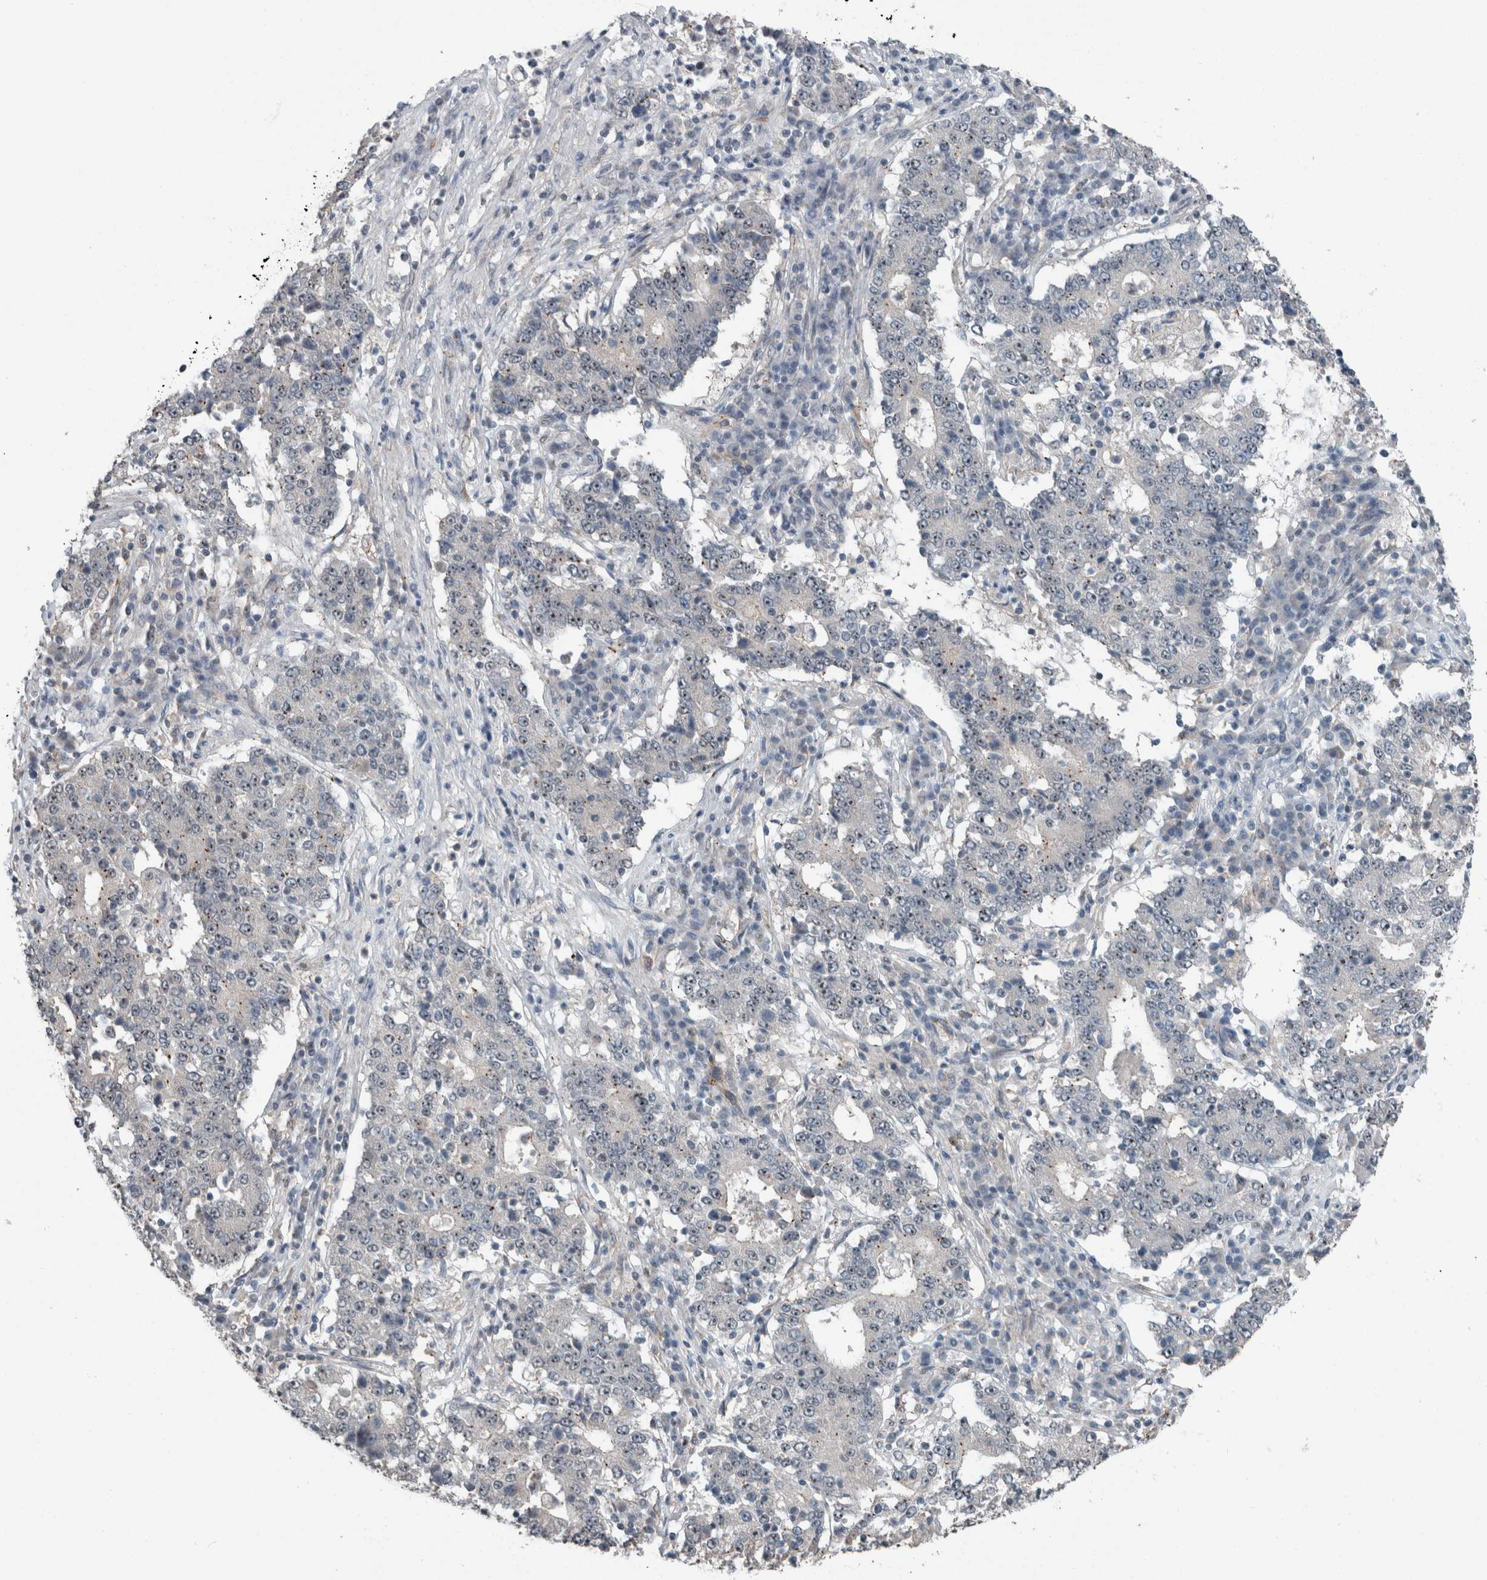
{"staining": {"intensity": "negative", "quantity": "none", "location": "none"}, "tissue": "stomach cancer", "cell_type": "Tumor cells", "image_type": "cancer", "snomed": [{"axis": "morphology", "description": "Adenocarcinoma, NOS"}, {"axis": "topography", "description": "Stomach"}], "caption": "This histopathology image is of stomach cancer stained with IHC to label a protein in brown with the nuclei are counter-stained blue. There is no staining in tumor cells. The staining is performed using DAB (3,3'-diaminobenzidine) brown chromogen with nuclei counter-stained in using hematoxylin.", "gene": "MYO1E", "patient": {"sex": "male", "age": 59}}